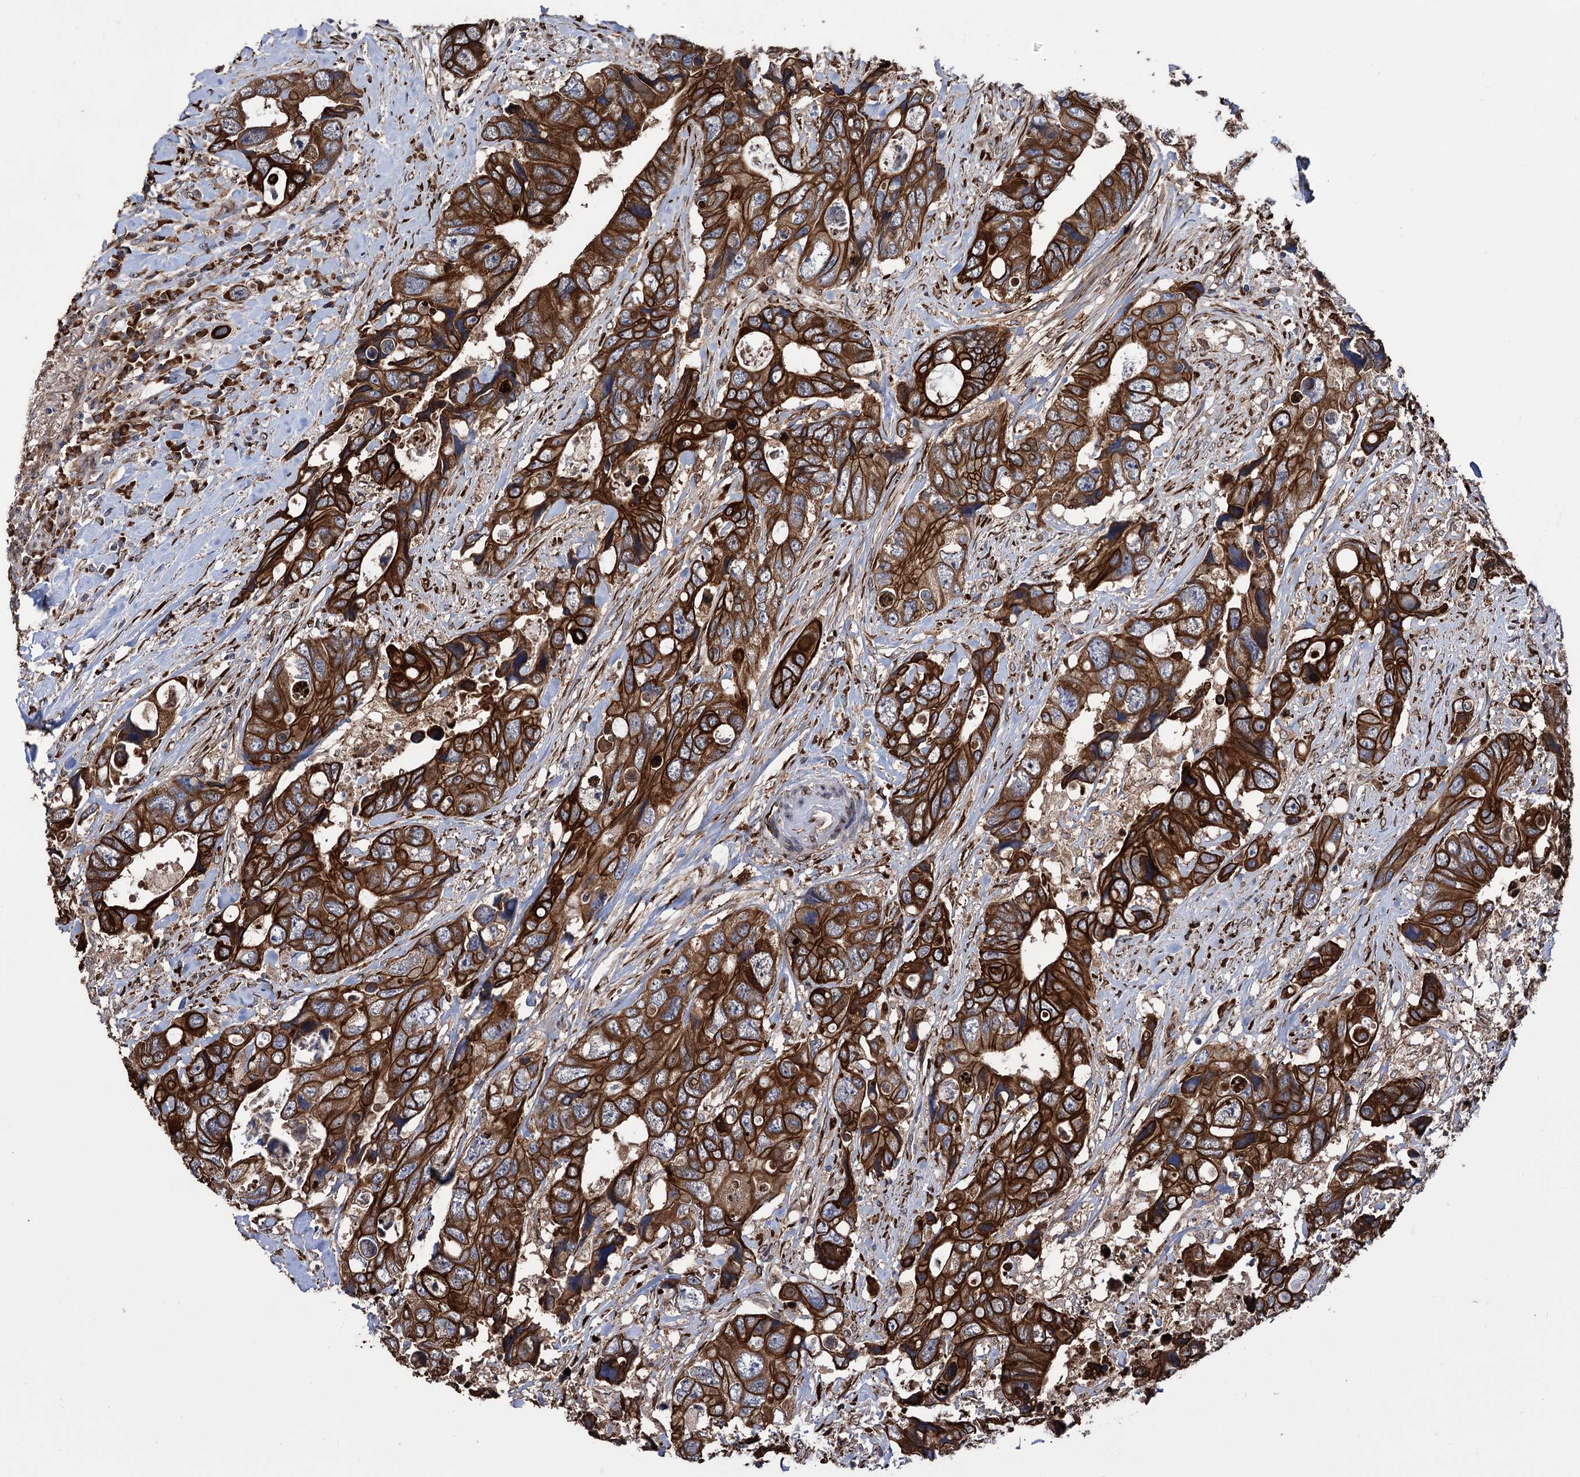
{"staining": {"intensity": "strong", "quantity": ">75%", "location": "cytoplasmic/membranous"}, "tissue": "colorectal cancer", "cell_type": "Tumor cells", "image_type": "cancer", "snomed": [{"axis": "morphology", "description": "Adenocarcinoma, NOS"}, {"axis": "topography", "description": "Rectum"}], "caption": "Tumor cells demonstrate high levels of strong cytoplasmic/membranous staining in approximately >75% of cells in colorectal cancer (adenocarcinoma). (DAB (3,3'-diaminobenzidine) IHC, brown staining for protein, blue staining for nuclei).", "gene": "CDAN1", "patient": {"sex": "male", "age": 57}}